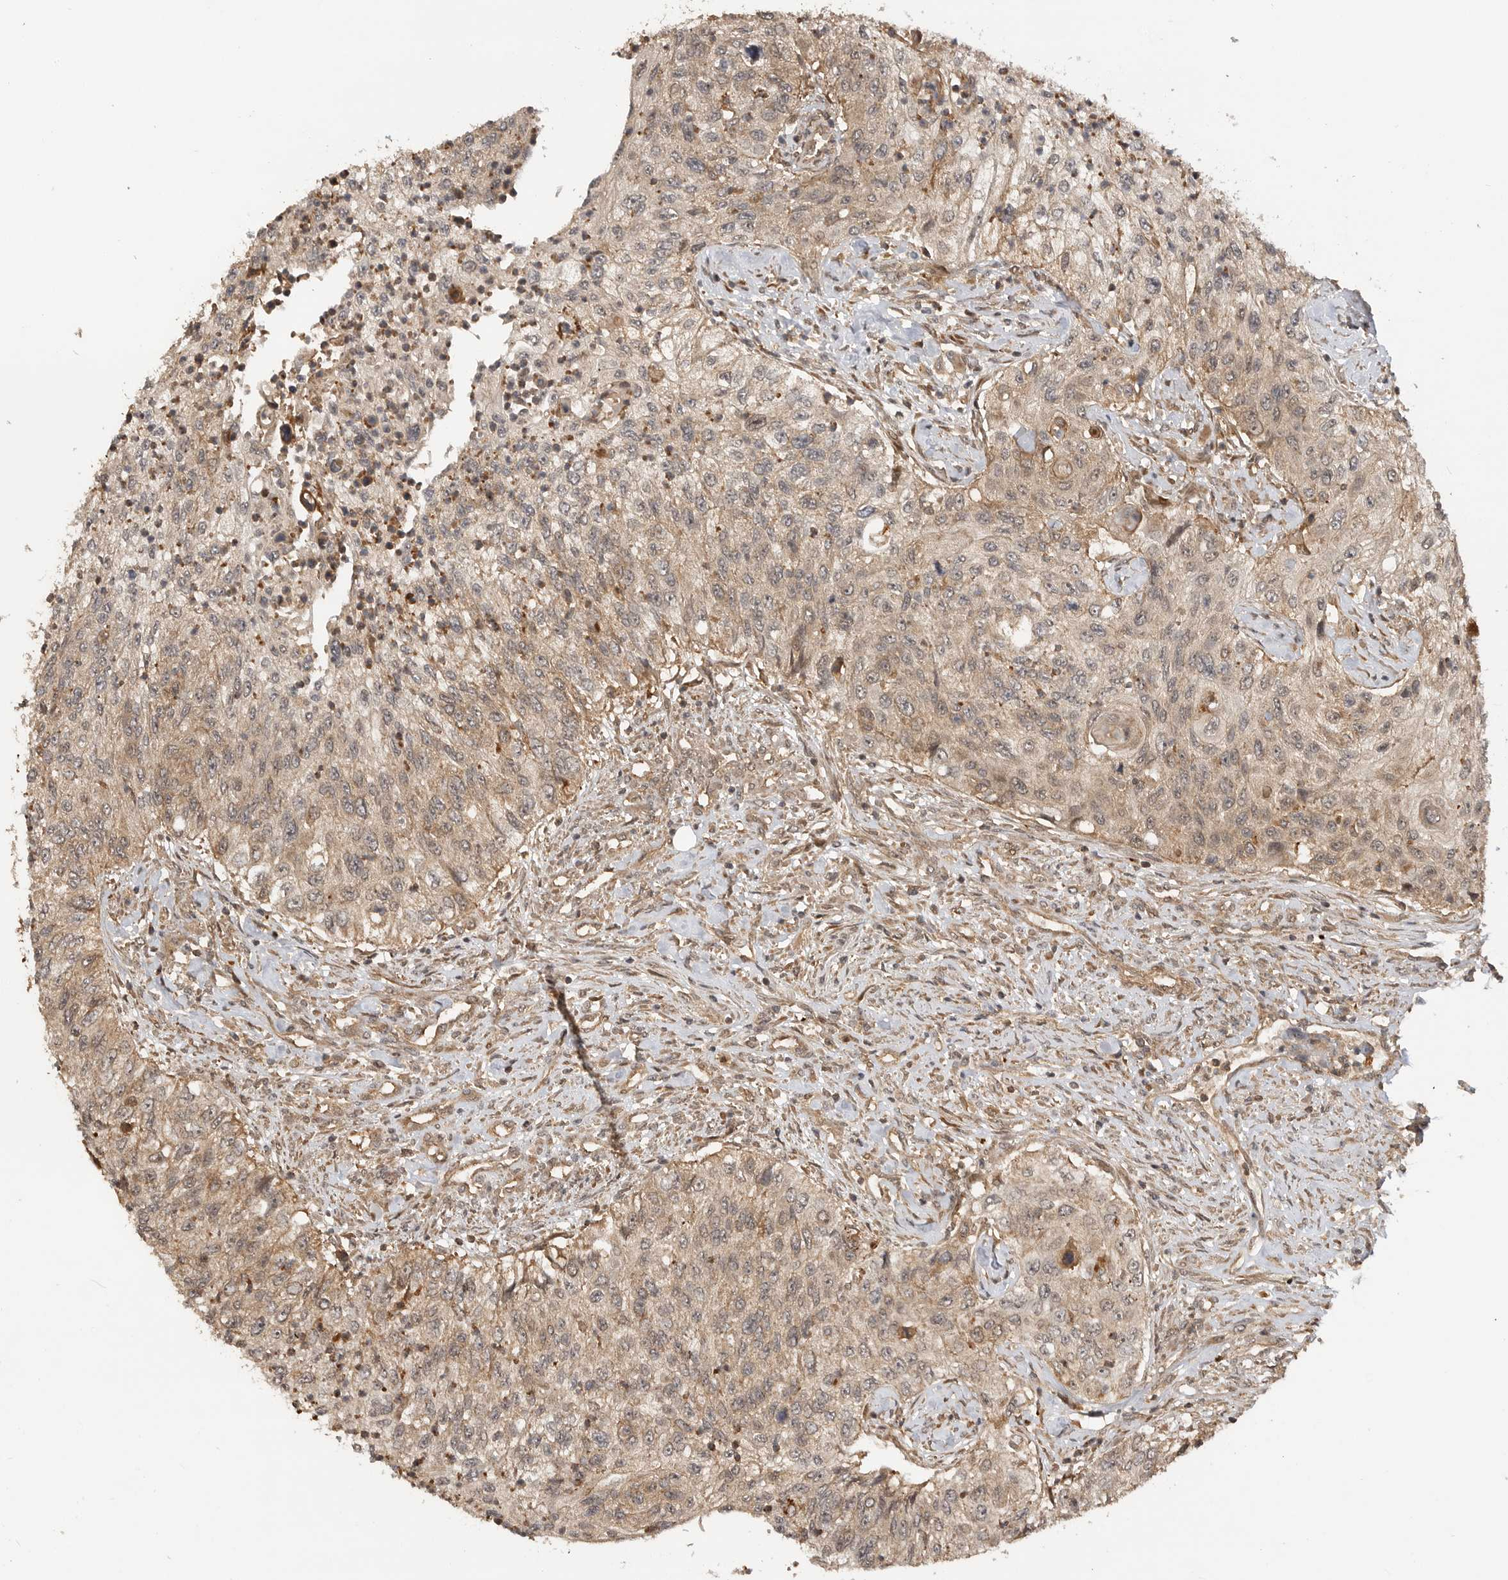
{"staining": {"intensity": "weak", "quantity": ">75%", "location": "cytoplasmic/membranous"}, "tissue": "urothelial cancer", "cell_type": "Tumor cells", "image_type": "cancer", "snomed": [{"axis": "morphology", "description": "Urothelial carcinoma, High grade"}, {"axis": "topography", "description": "Urinary bladder"}], "caption": "Immunohistochemistry (IHC) (DAB) staining of urothelial cancer reveals weak cytoplasmic/membranous protein positivity in about >75% of tumor cells.", "gene": "ADPRS", "patient": {"sex": "female", "age": 60}}